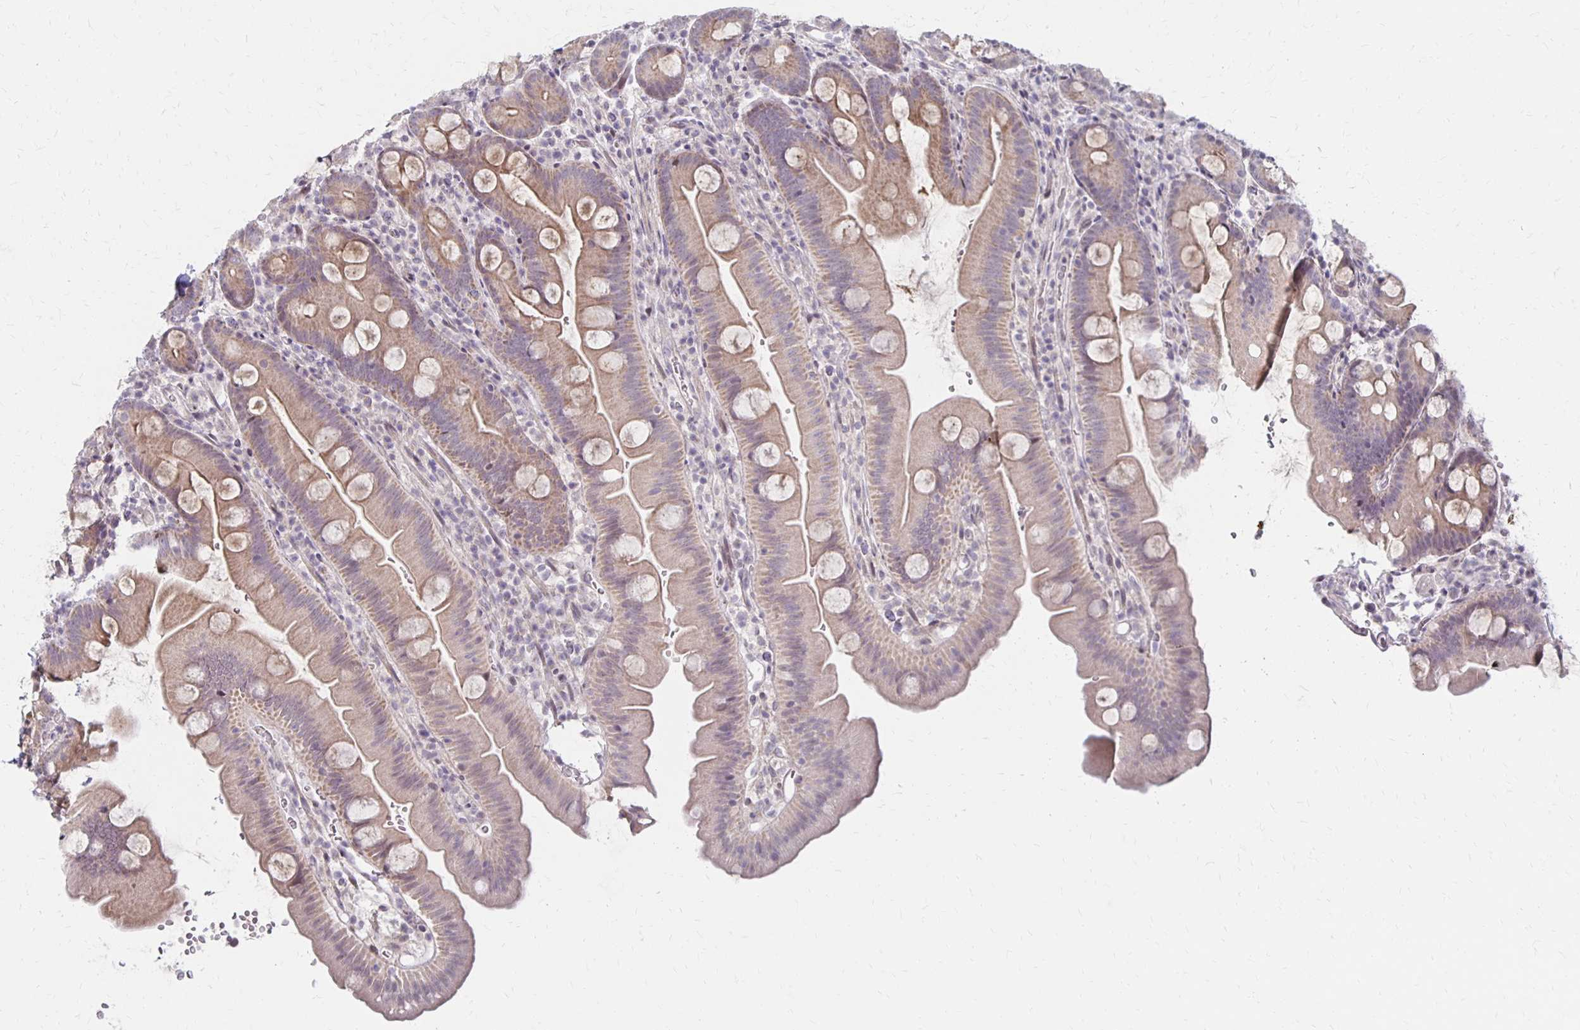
{"staining": {"intensity": "weak", "quantity": ">75%", "location": "cytoplasmic/membranous"}, "tissue": "small intestine", "cell_type": "Glandular cells", "image_type": "normal", "snomed": [{"axis": "morphology", "description": "Normal tissue, NOS"}, {"axis": "topography", "description": "Small intestine"}], "caption": "IHC photomicrograph of unremarkable small intestine stained for a protein (brown), which shows low levels of weak cytoplasmic/membranous staining in approximately >75% of glandular cells.", "gene": "DAGLA", "patient": {"sex": "female", "age": 68}}